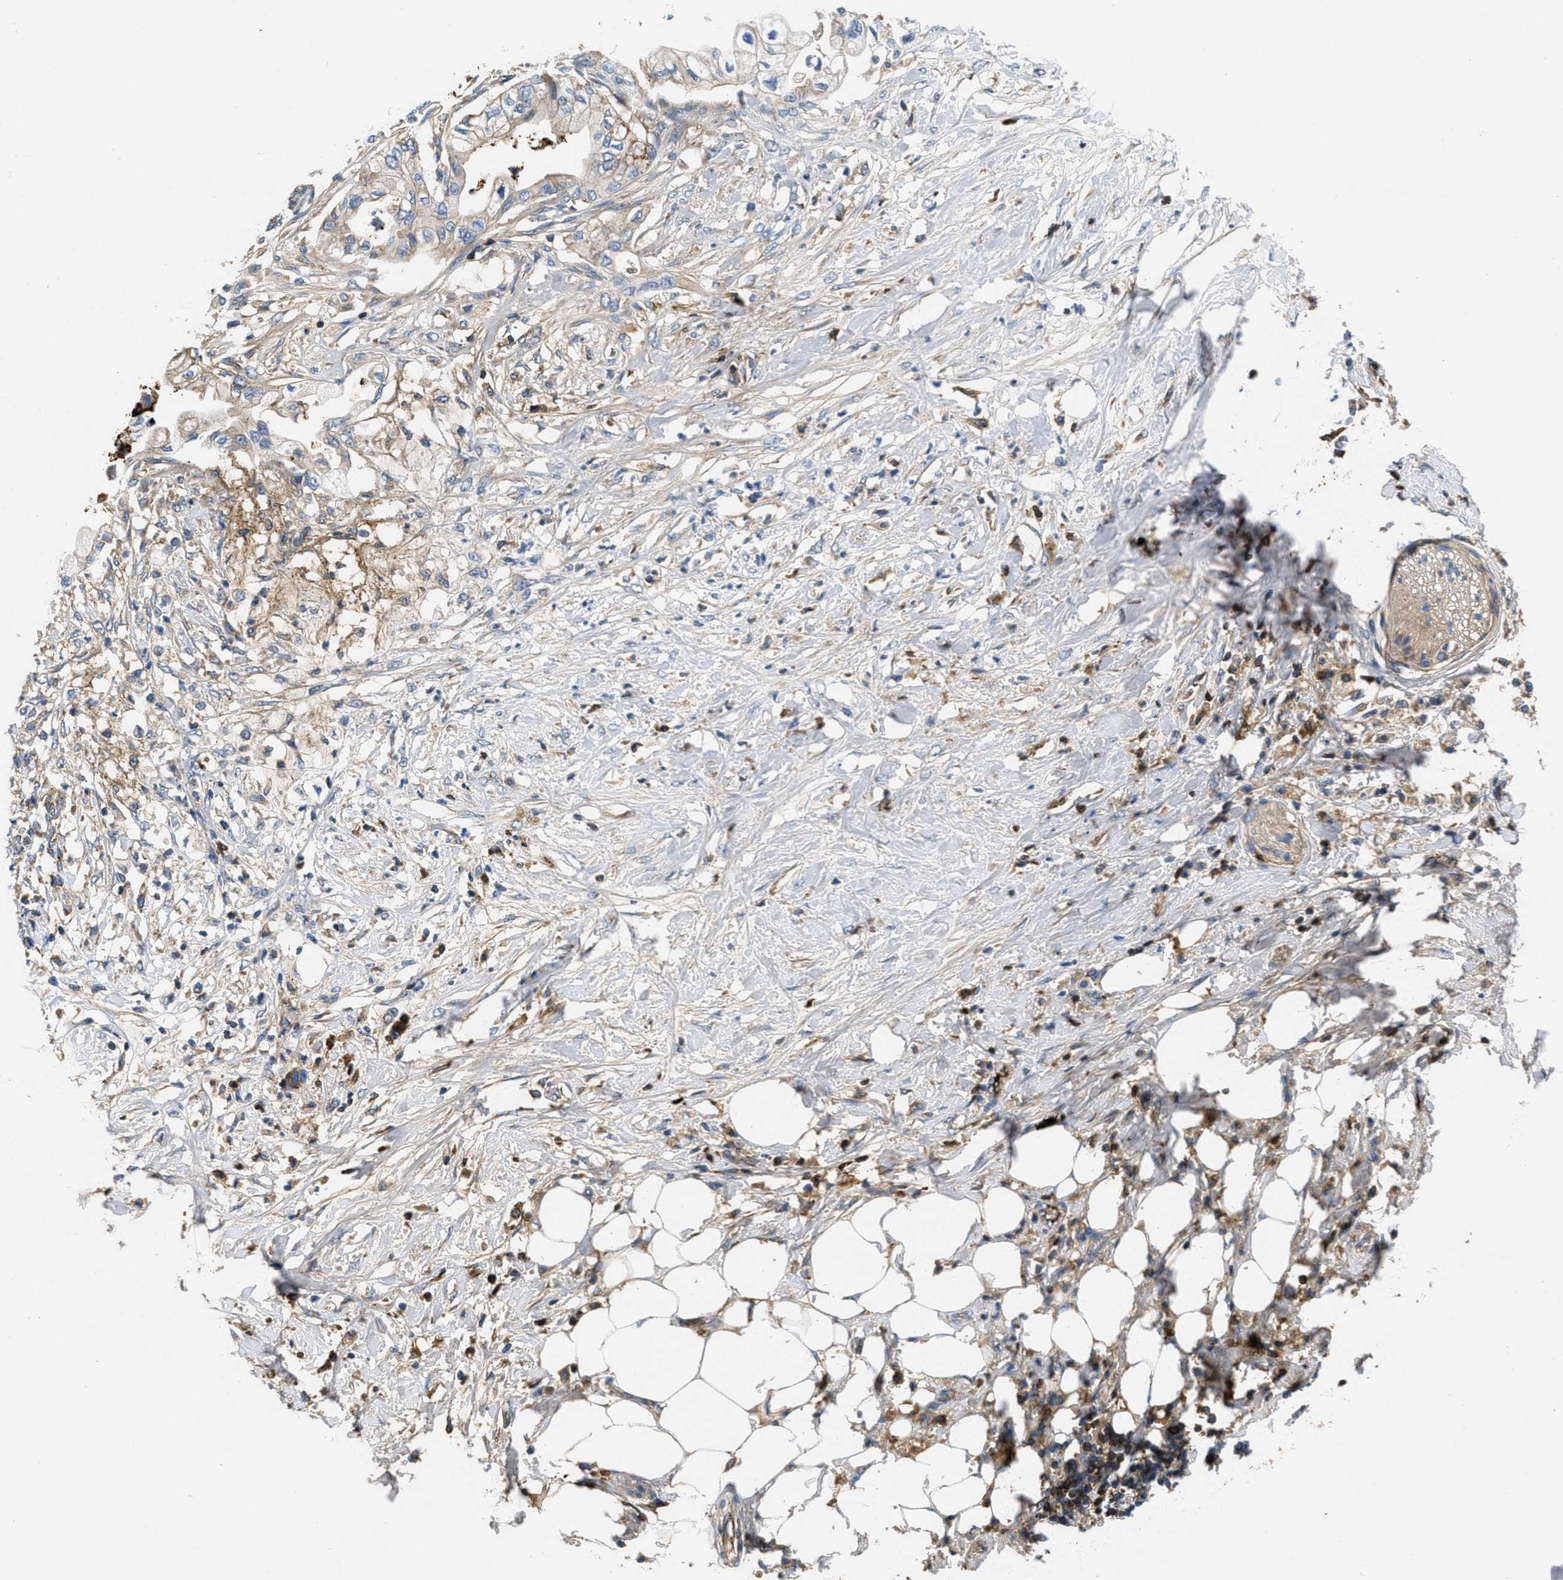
{"staining": {"intensity": "weak", "quantity": "25%-75%", "location": "cytoplasmic/membranous"}, "tissue": "pancreatic cancer", "cell_type": "Tumor cells", "image_type": "cancer", "snomed": [{"axis": "morphology", "description": "Normal tissue, NOS"}, {"axis": "morphology", "description": "Adenocarcinoma, NOS"}, {"axis": "topography", "description": "Pancreas"}, {"axis": "topography", "description": "Duodenum"}], "caption": "The histopathology image exhibits immunohistochemical staining of pancreatic cancer (adenocarcinoma). There is weak cytoplasmic/membranous expression is seen in approximately 25%-75% of tumor cells. The staining was performed using DAB to visualize the protein expression in brown, while the nuclei were stained in blue with hematoxylin (Magnification: 20x).", "gene": "GALK1", "patient": {"sex": "female", "age": 60}}